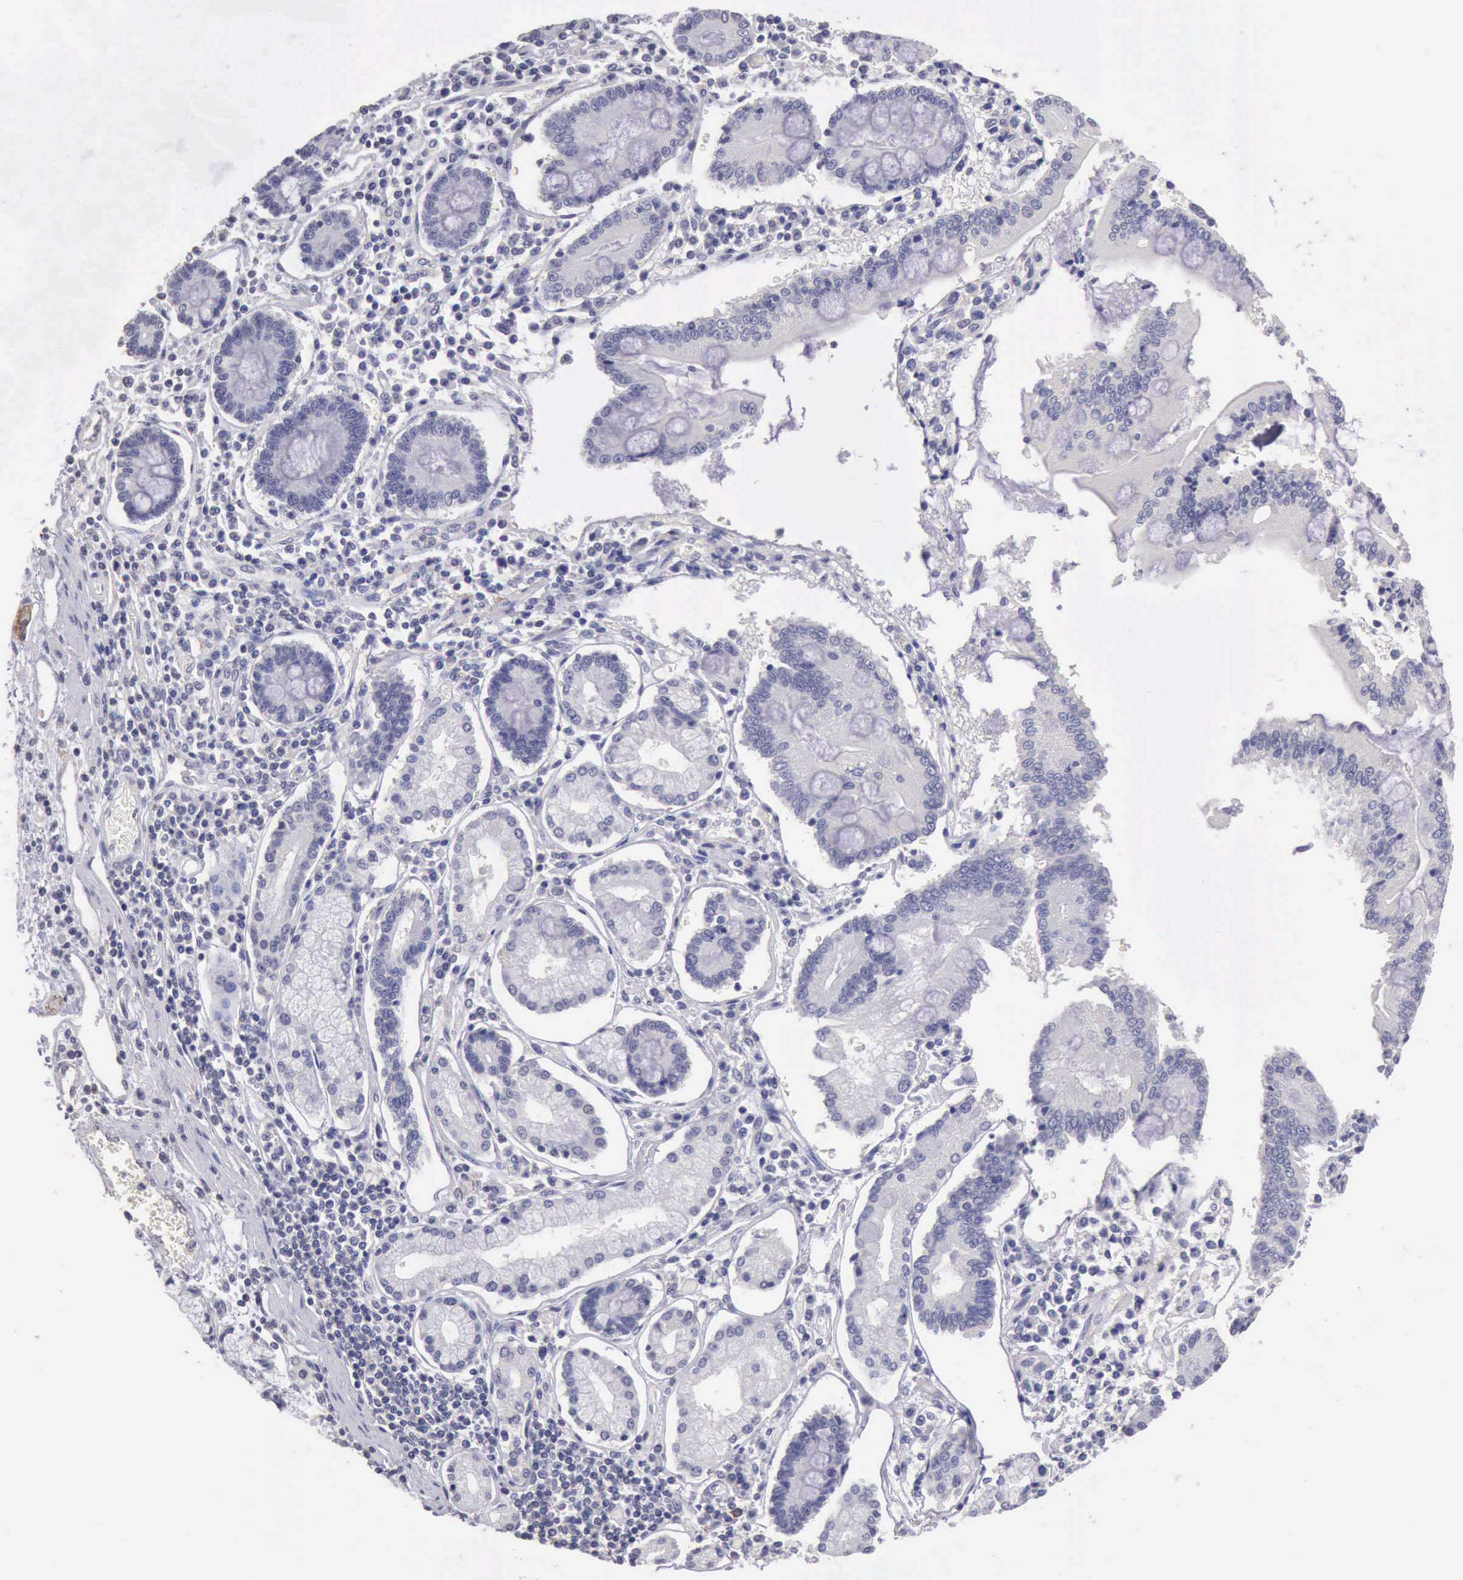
{"staining": {"intensity": "negative", "quantity": "none", "location": "none"}, "tissue": "pancreatic cancer", "cell_type": "Tumor cells", "image_type": "cancer", "snomed": [{"axis": "morphology", "description": "Adenocarcinoma, NOS"}, {"axis": "topography", "description": "Pancreas"}], "caption": "Immunohistochemistry (IHC) photomicrograph of neoplastic tissue: human pancreatic cancer stained with DAB exhibits no significant protein positivity in tumor cells. (DAB immunohistochemistry with hematoxylin counter stain).", "gene": "KCND1", "patient": {"sex": "female", "age": 57}}